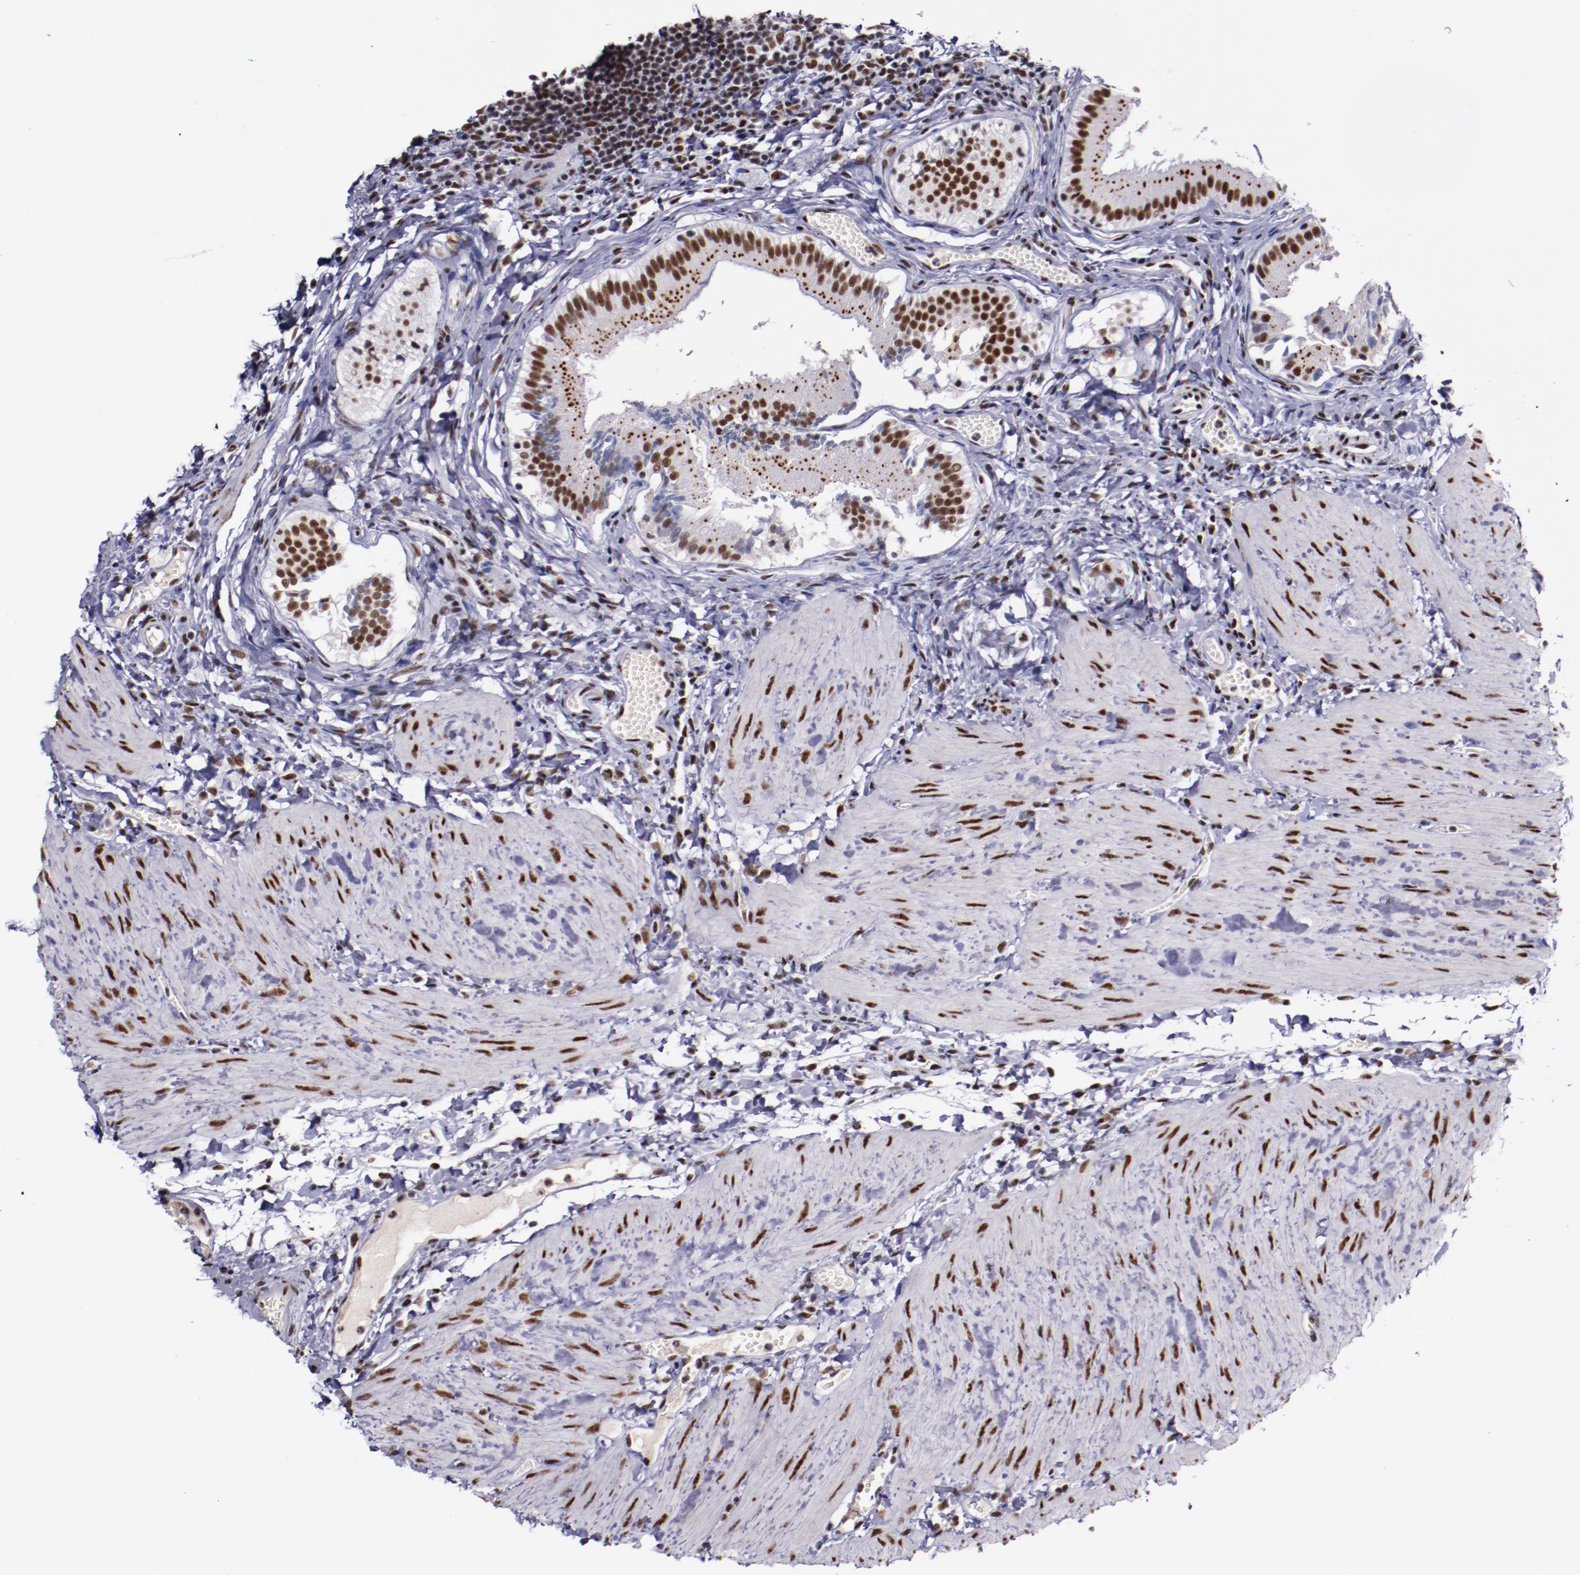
{"staining": {"intensity": "strong", "quantity": ">75%", "location": "nuclear"}, "tissue": "gallbladder", "cell_type": "Glandular cells", "image_type": "normal", "snomed": [{"axis": "morphology", "description": "Normal tissue, NOS"}, {"axis": "topography", "description": "Gallbladder"}], "caption": "Gallbladder stained with immunohistochemistry (IHC) shows strong nuclear positivity in approximately >75% of glandular cells.", "gene": "PPP4R3A", "patient": {"sex": "female", "age": 24}}